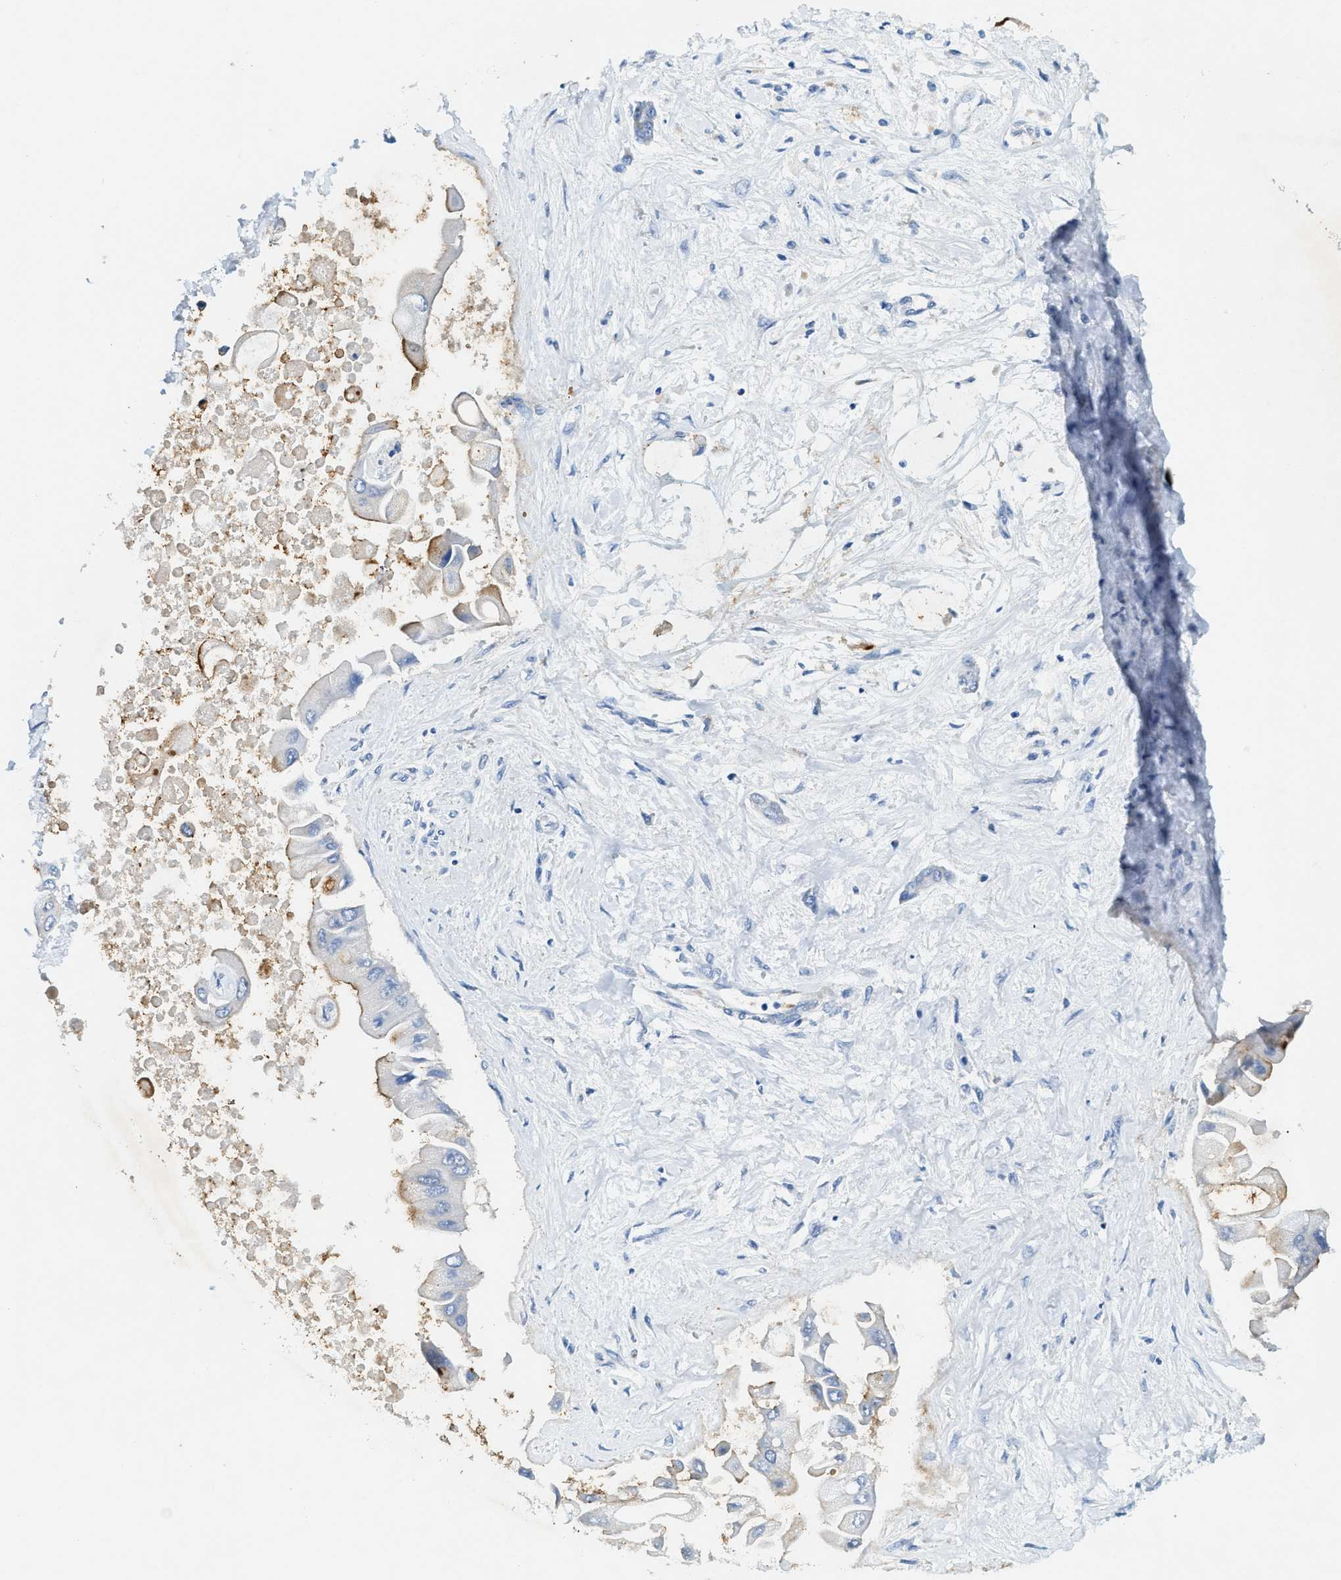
{"staining": {"intensity": "negative", "quantity": "none", "location": "none"}, "tissue": "liver cancer", "cell_type": "Tumor cells", "image_type": "cancer", "snomed": [{"axis": "morphology", "description": "Cholangiocarcinoma"}, {"axis": "topography", "description": "Liver"}], "caption": "This is an immunohistochemistry histopathology image of cholangiocarcinoma (liver). There is no staining in tumor cells.", "gene": "ZDHHC13", "patient": {"sex": "male", "age": 50}}